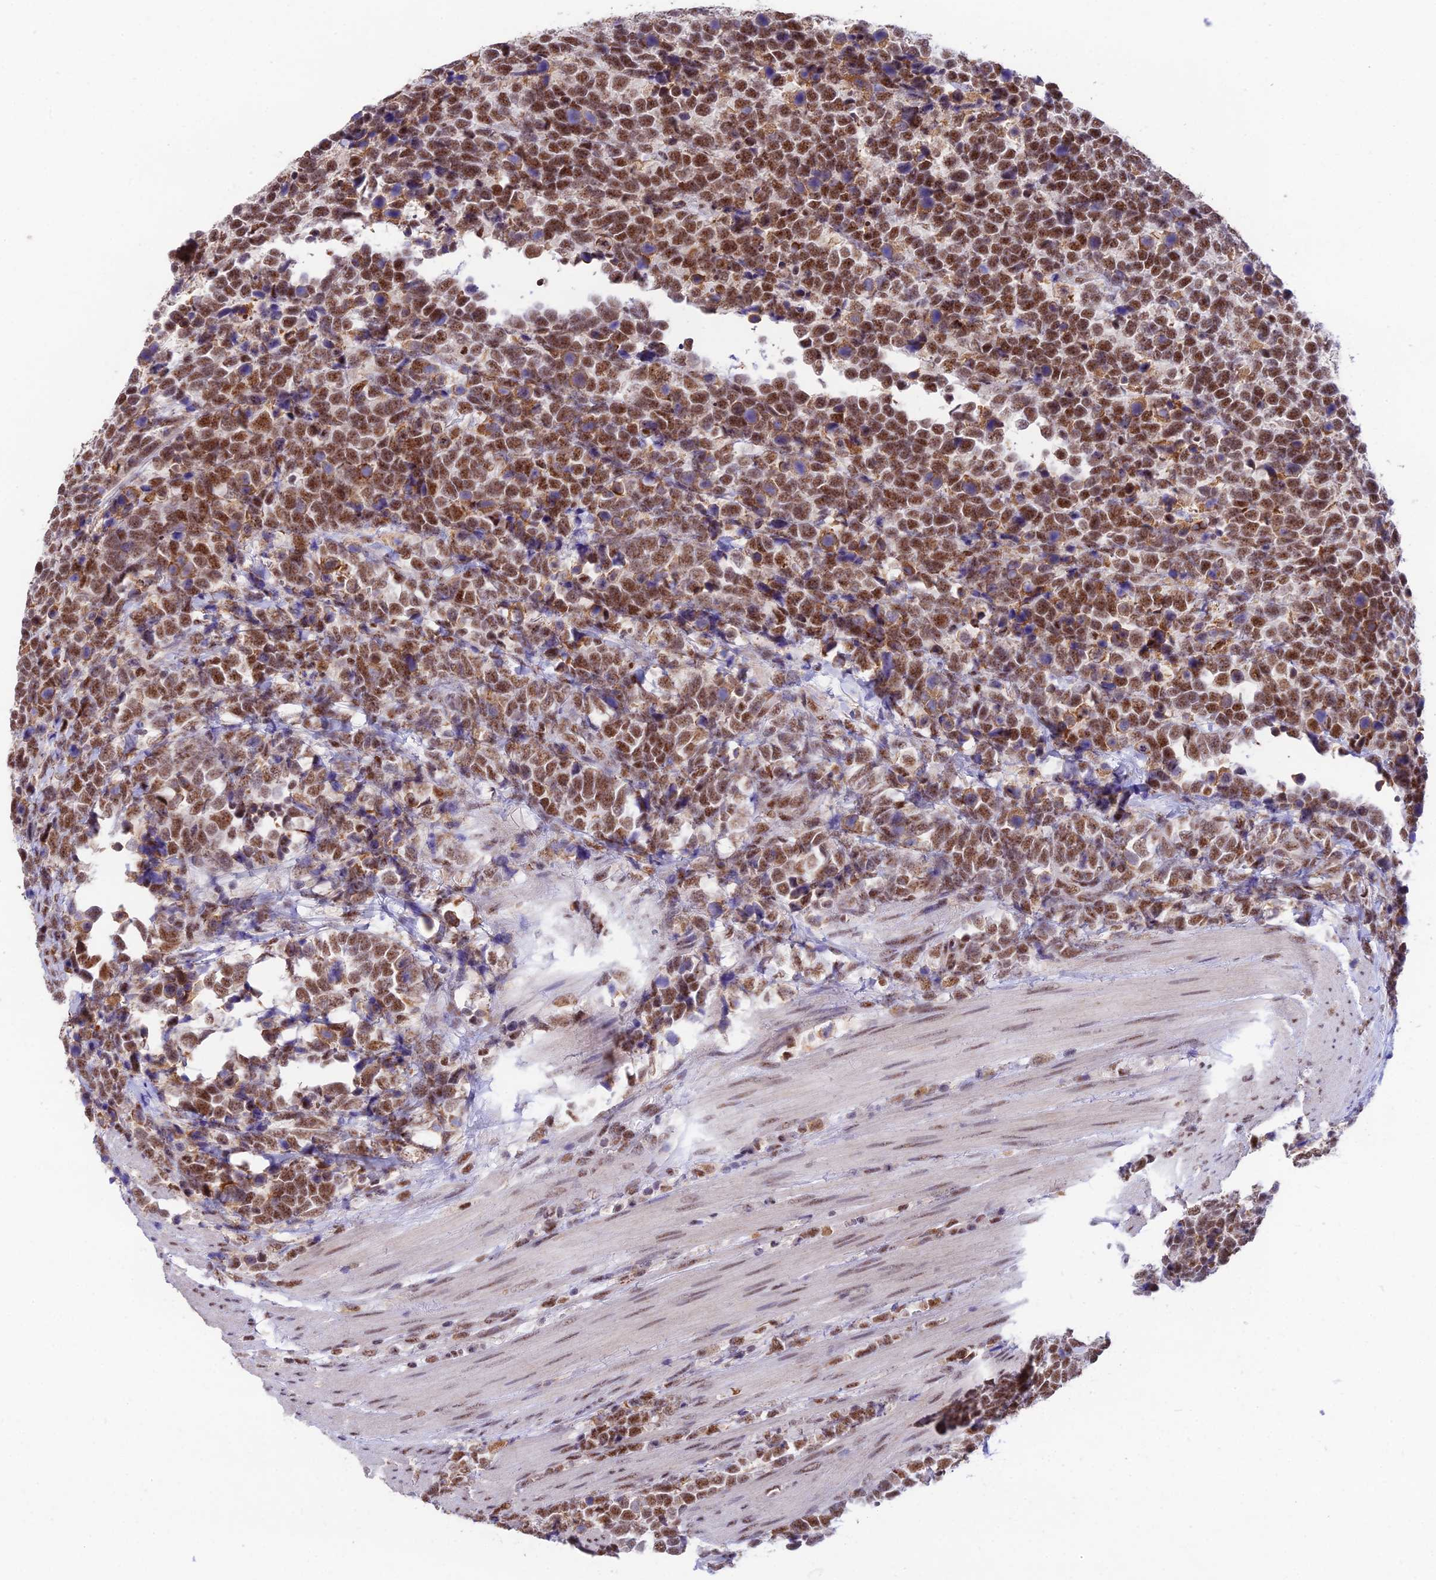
{"staining": {"intensity": "moderate", "quantity": ">75%", "location": "cytoplasmic/membranous,nuclear"}, "tissue": "urothelial cancer", "cell_type": "Tumor cells", "image_type": "cancer", "snomed": [{"axis": "morphology", "description": "Urothelial carcinoma, High grade"}, {"axis": "topography", "description": "Urinary bladder"}], "caption": "This is an image of IHC staining of high-grade urothelial carcinoma, which shows moderate staining in the cytoplasmic/membranous and nuclear of tumor cells.", "gene": "THOC7", "patient": {"sex": "female", "age": 82}}